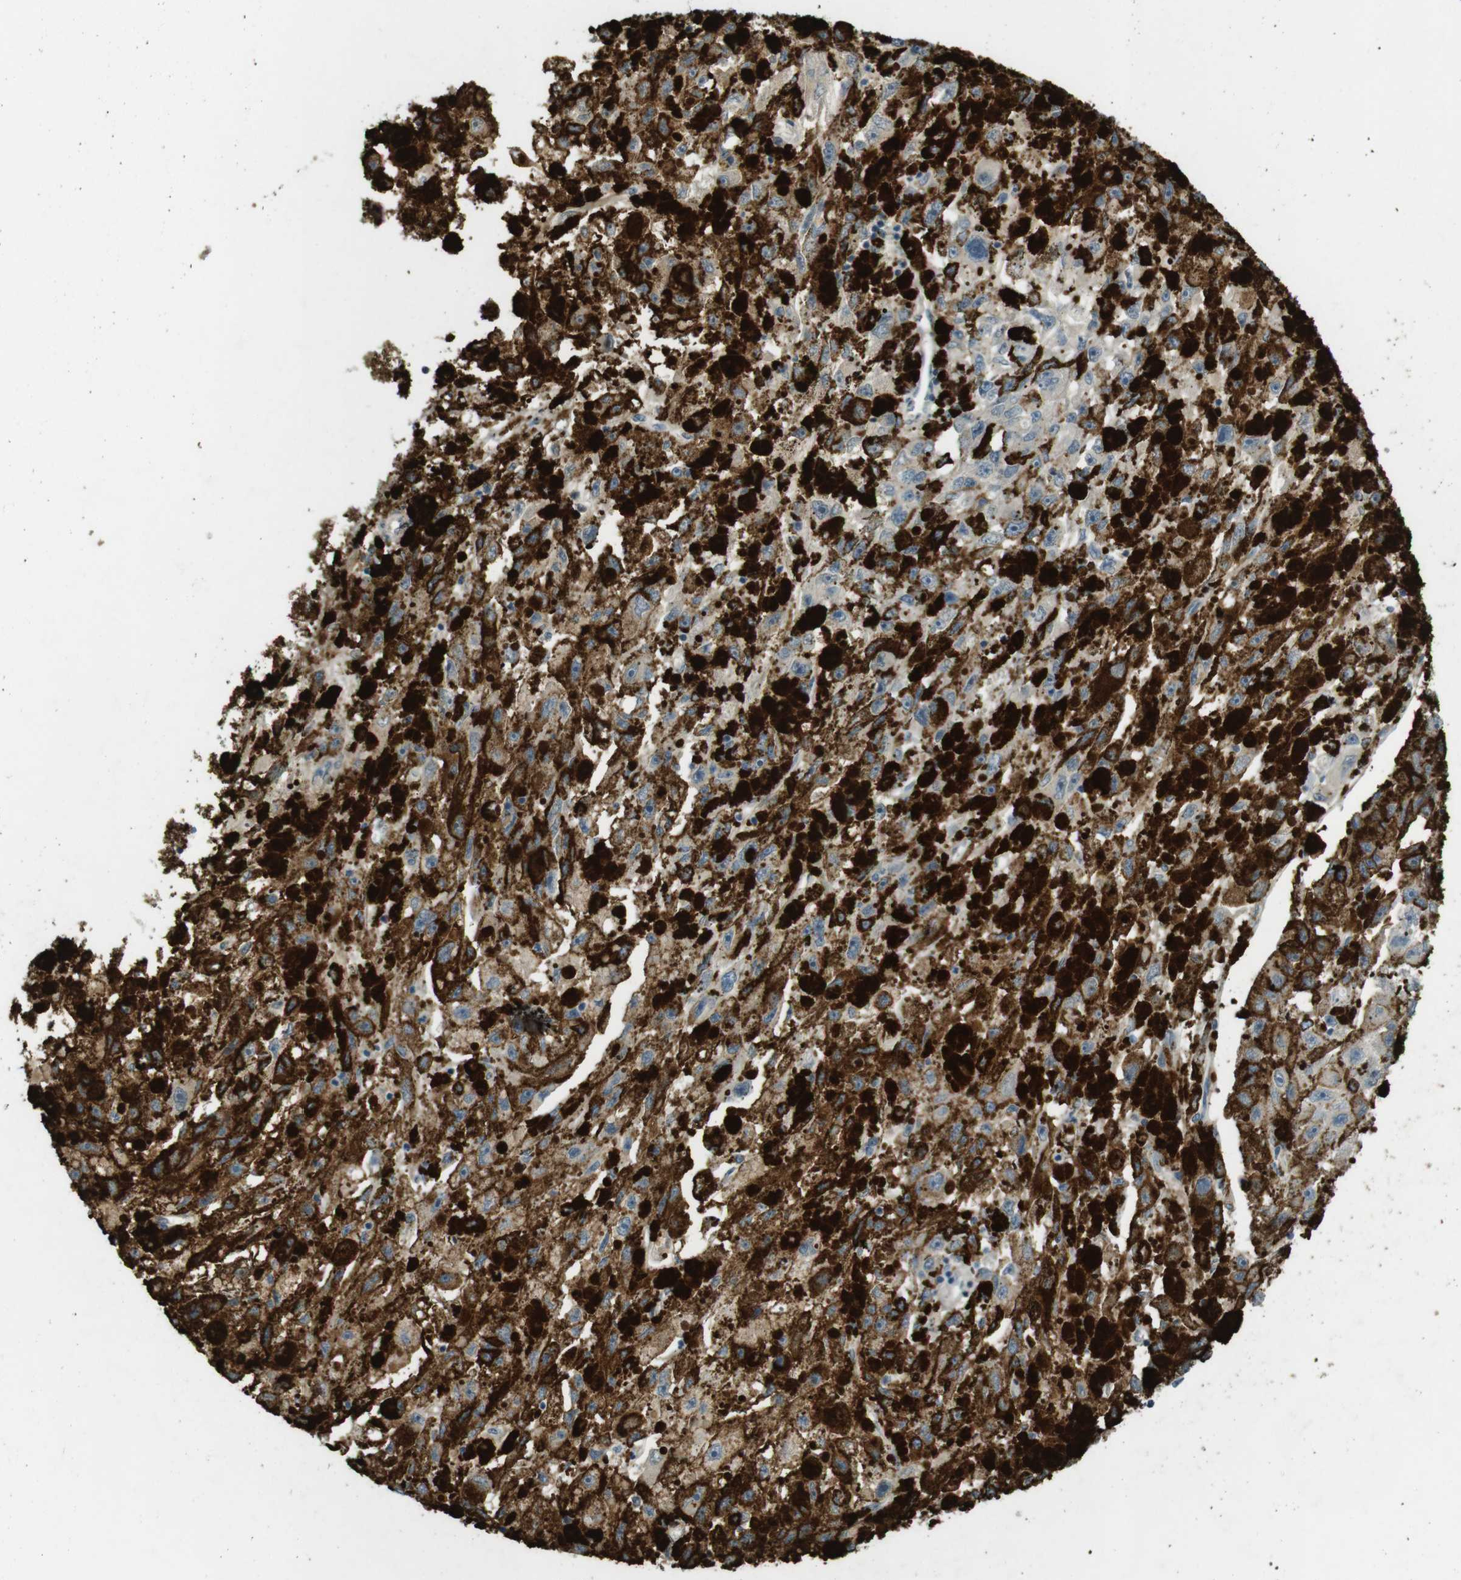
{"staining": {"intensity": "negative", "quantity": "none", "location": "none"}, "tissue": "melanoma", "cell_type": "Tumor cells", "image_type": "cancer", "snomed": [{"axis": "morphology", "description": "Malignant melanoma, NOS"}, {"axis": "topography", "description": "Skin"}], "caption": "DAB (3,3'-diaminobenzidine) immunohistochemical staining of human melanoma reveals no significant expression in tumor cells.", "gene": "UGT8", "patient": {"sex": "female", "age": 104}}